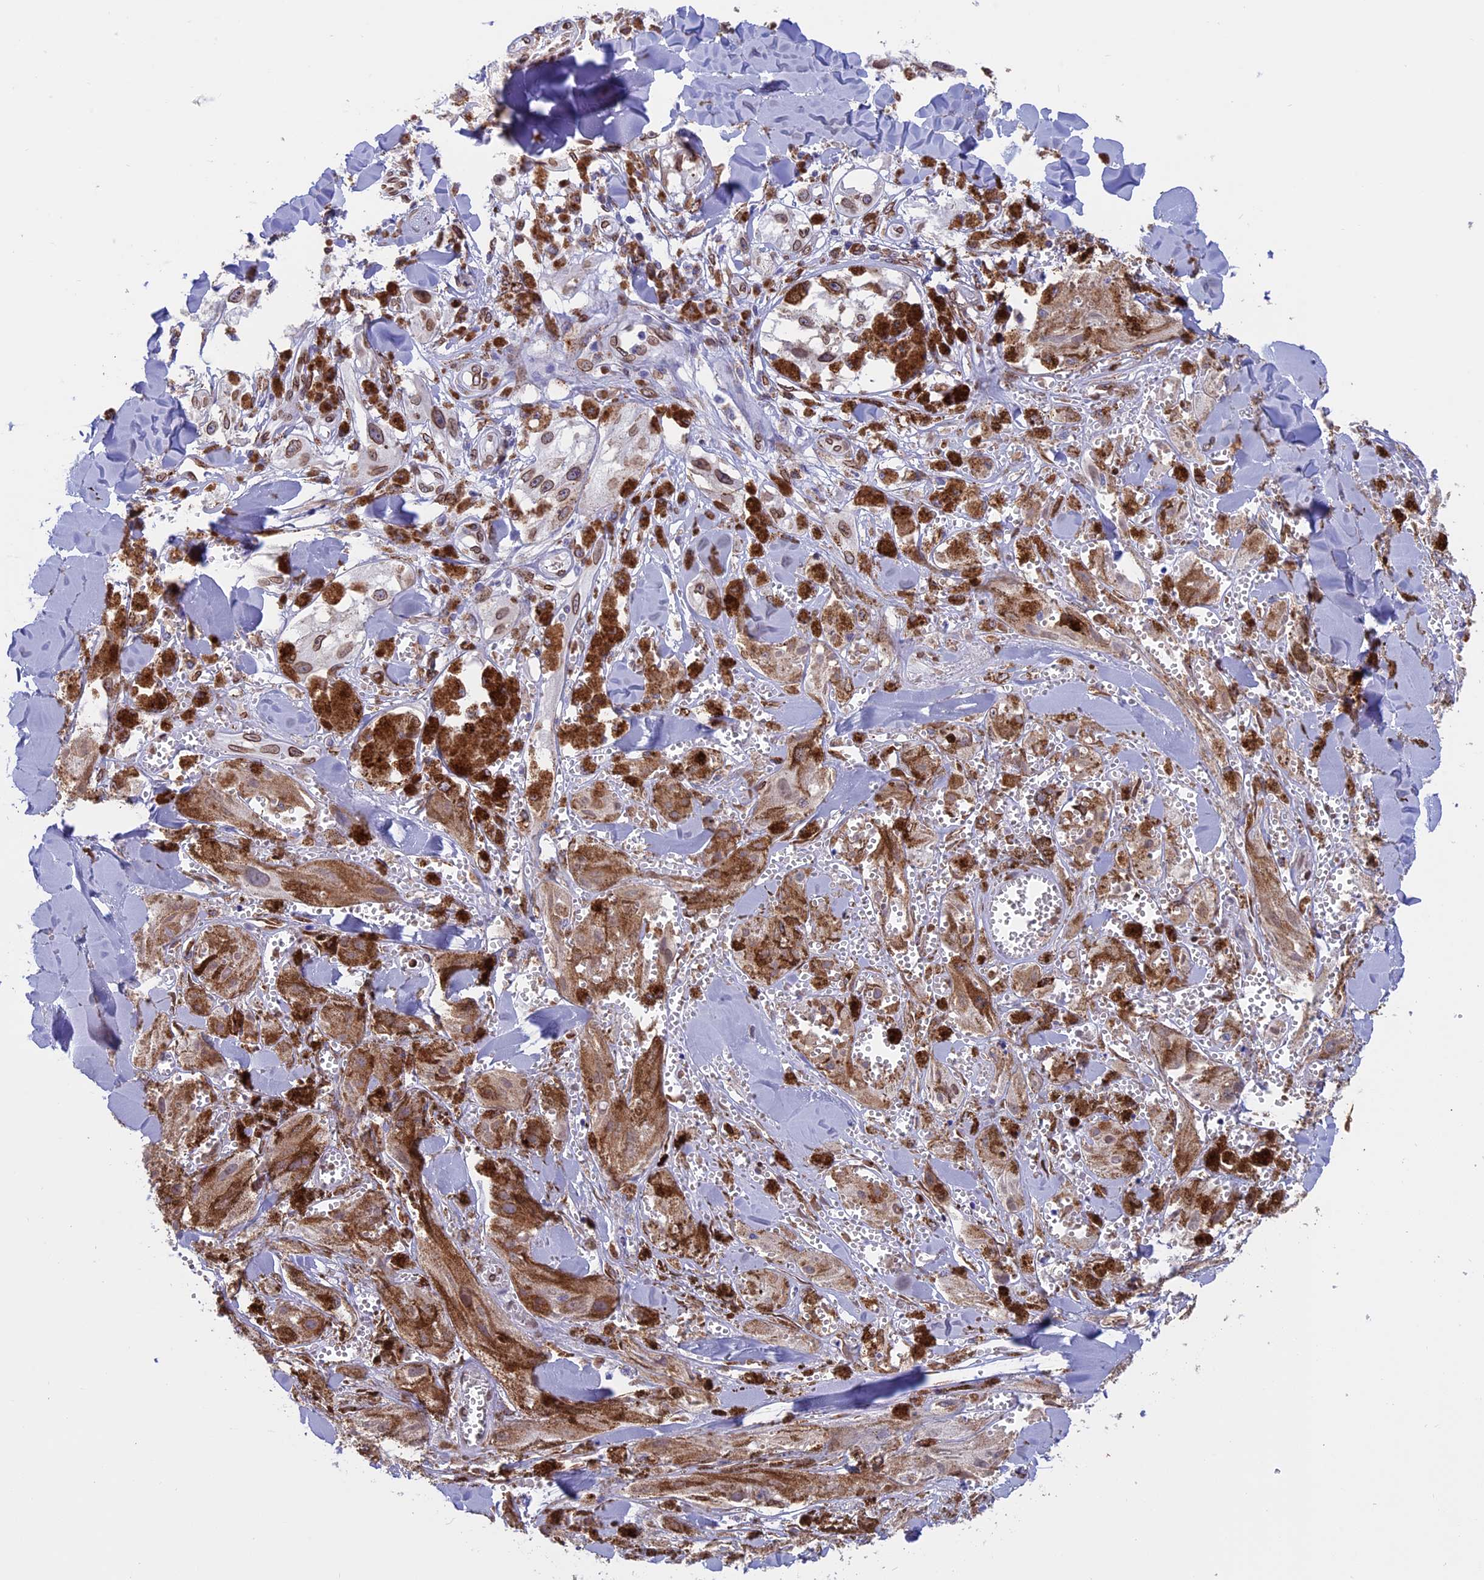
{"staining": {"intensity": "moderate", "quantity": ">75%", "location": "cytoplasmic/membranous,nuclear"}, "tissue": "melanoma", "cell_type": "Tumor cells", "image_type": "cancer", "snomed": [{"axis": "morphology", "description": "Malignant melanoma, NOS"}, {"axis": "topography", "description": "Skin"}], "caption": "DAB immunohistochemical staining of human malignant melanoma reveals moderate cytoplasmic/membranous and nuclear protein positivity in approximately >75% of tumor cells. (Stains: DAB in brown, nuclei in blue, Microscopy: brightfield microscopy at high magnification).", "gene": "TMPRSS7", "patient": {"sex": "male", "age": 88}}